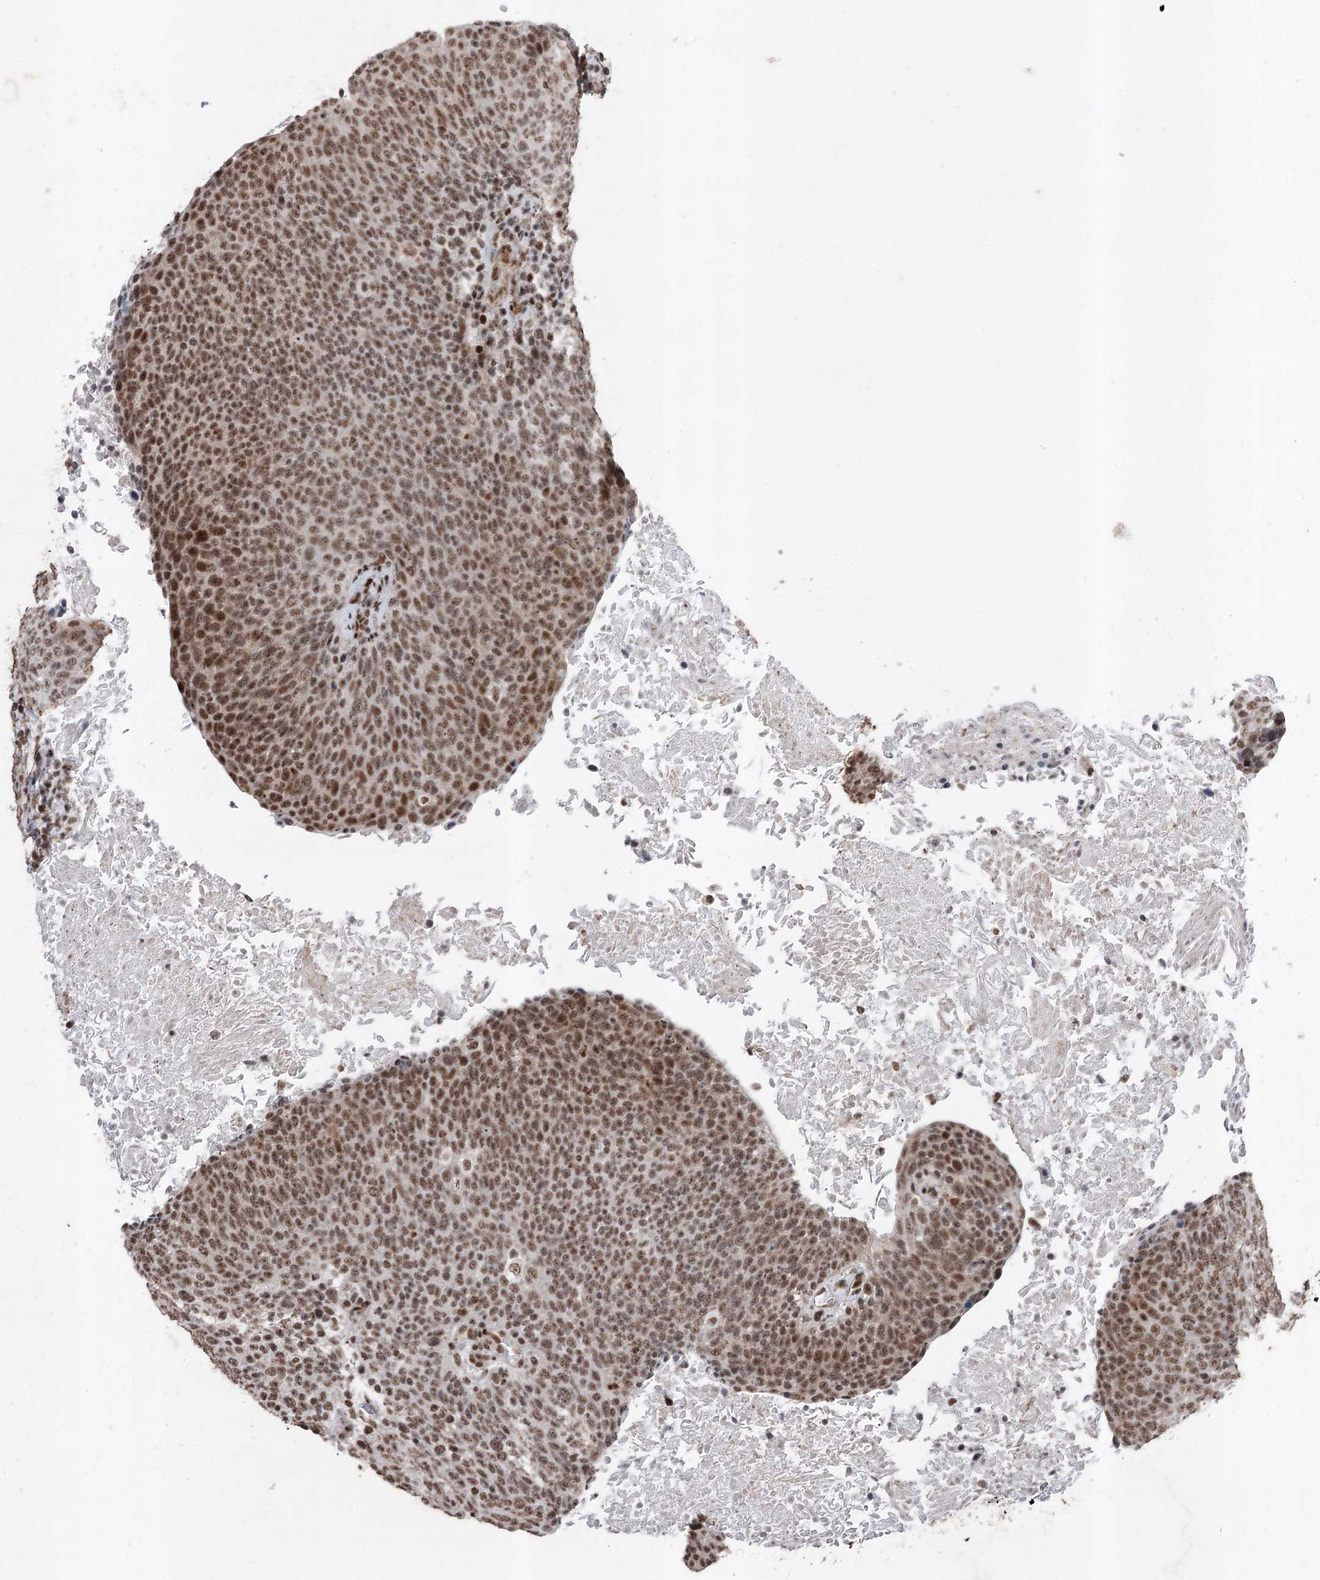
{"staining": {"intensity": "moderate", "quantity": ">75%", "location": "nuclear"}, "tissue": "head and neck cancer", "cell_type": "Tumor cells", "image_type": "cancer", "snomed": [{"axis": "morphology", "description": "Squamous cell carcinoma, NOS"}, {"axis": "morphology", "description": "Squamous cell carcinoma, metastatic, NOS"}, {"axis": "topography", "description": "Lymph node"}, {"axis": "topography", "description": "Head-Neck"}], "caption": "Moderate nuclear positivity is identified in approximately >75% of tumor cells in metastatic squamous cell carcinoma (head and neck). The protein of interest is stained brown, and the nuclei are stained in blue (DAB IHC with brightfield microscopy, high magnification).", "gene": "PDCD4", "patient": {"sex": "male", "age": 62}}